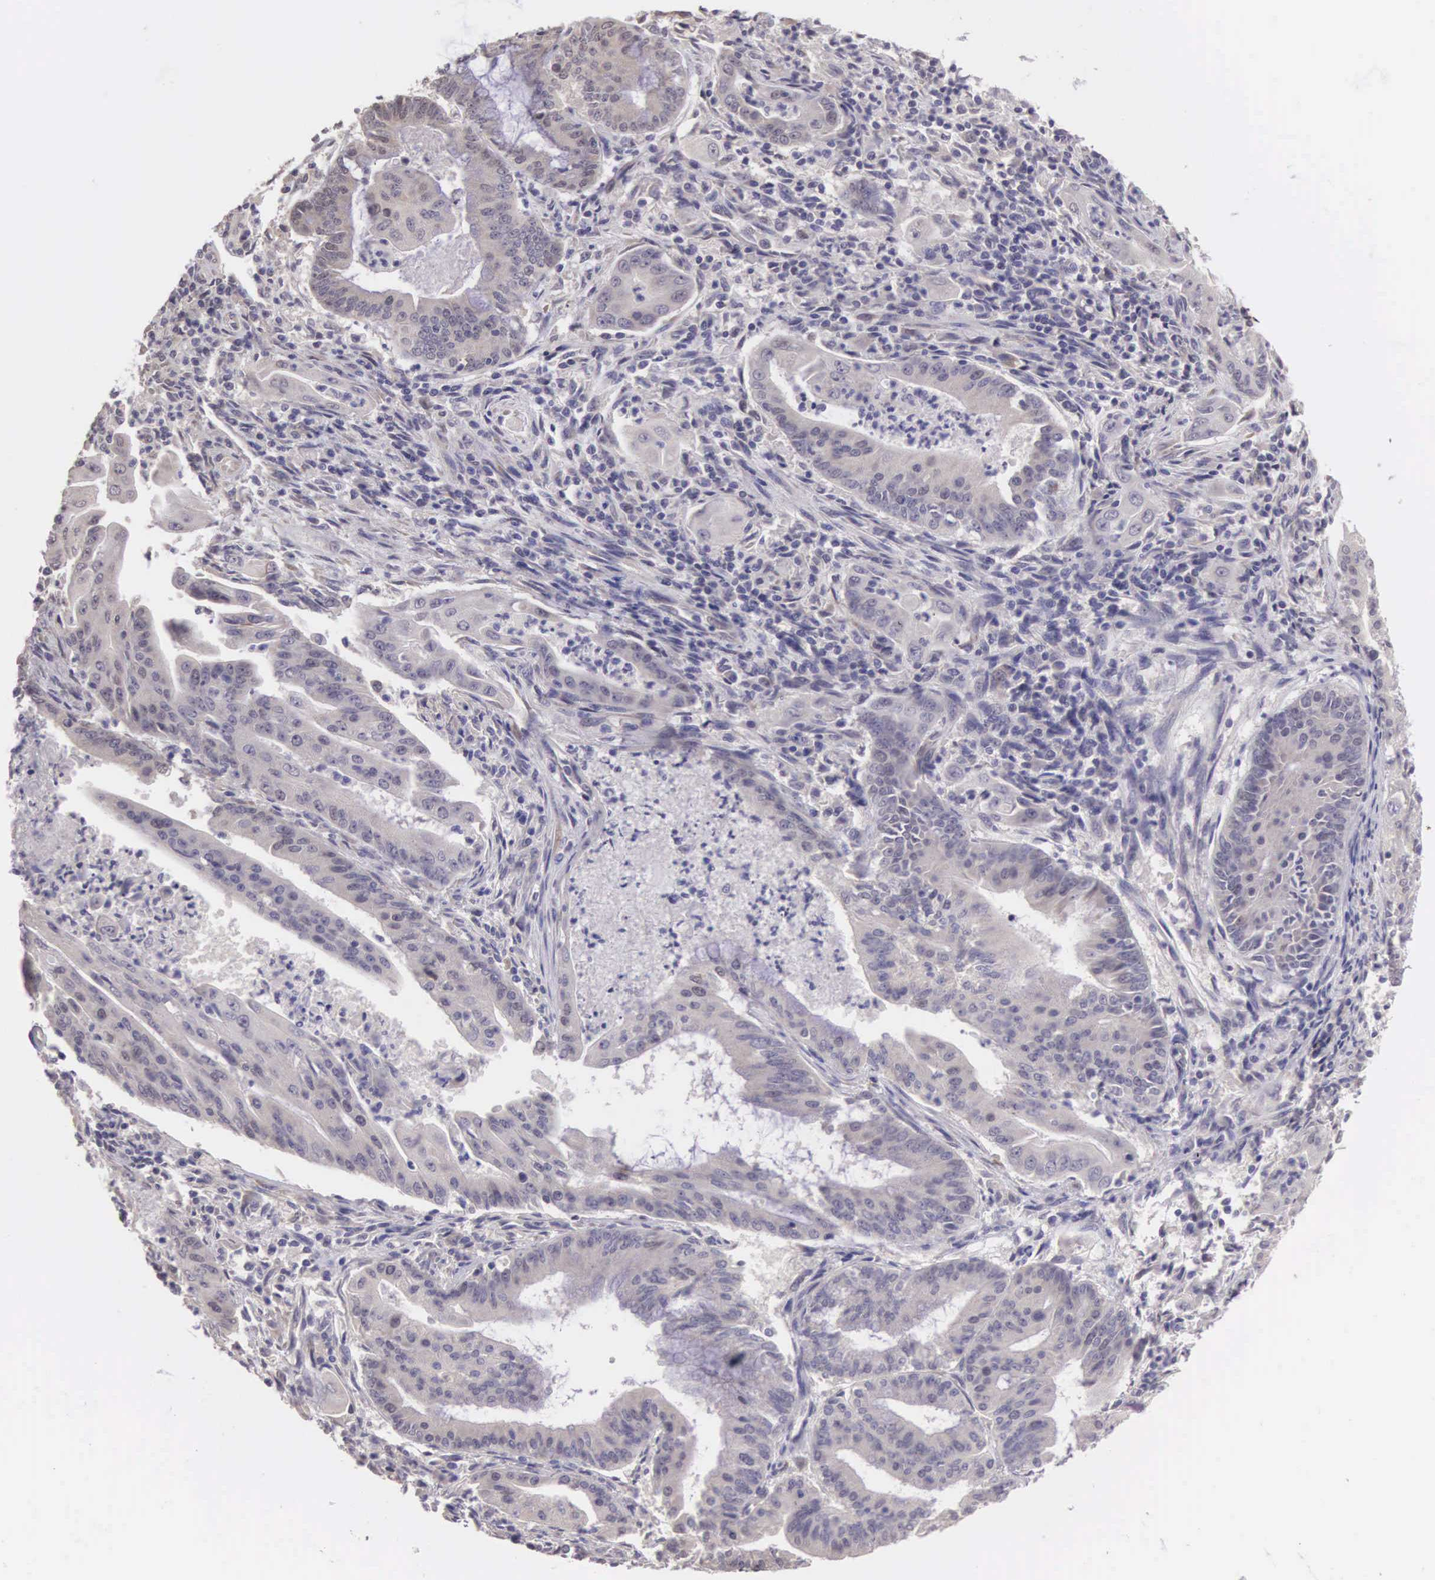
{"staining": {"intensity": "negative", "quantity": "none", "location": "none"}, "tissue": "endometrial cancer", "cell_type": "Tumor cells", "image_type": "cancer", "snomed": [{"axis": "morphology", "description": "Adenocarcinoma, NOS"}, {"axis": "topography", "description": "Endometrium"}], "caption": "High power microscopy photomicrograph of an immunohistochemistry micrograph of endometrial adenocarcinoma, revealing no significant staining in tumor cells.", "gene": "CDC45", "patient": {"sex": "female", "age": 63}}